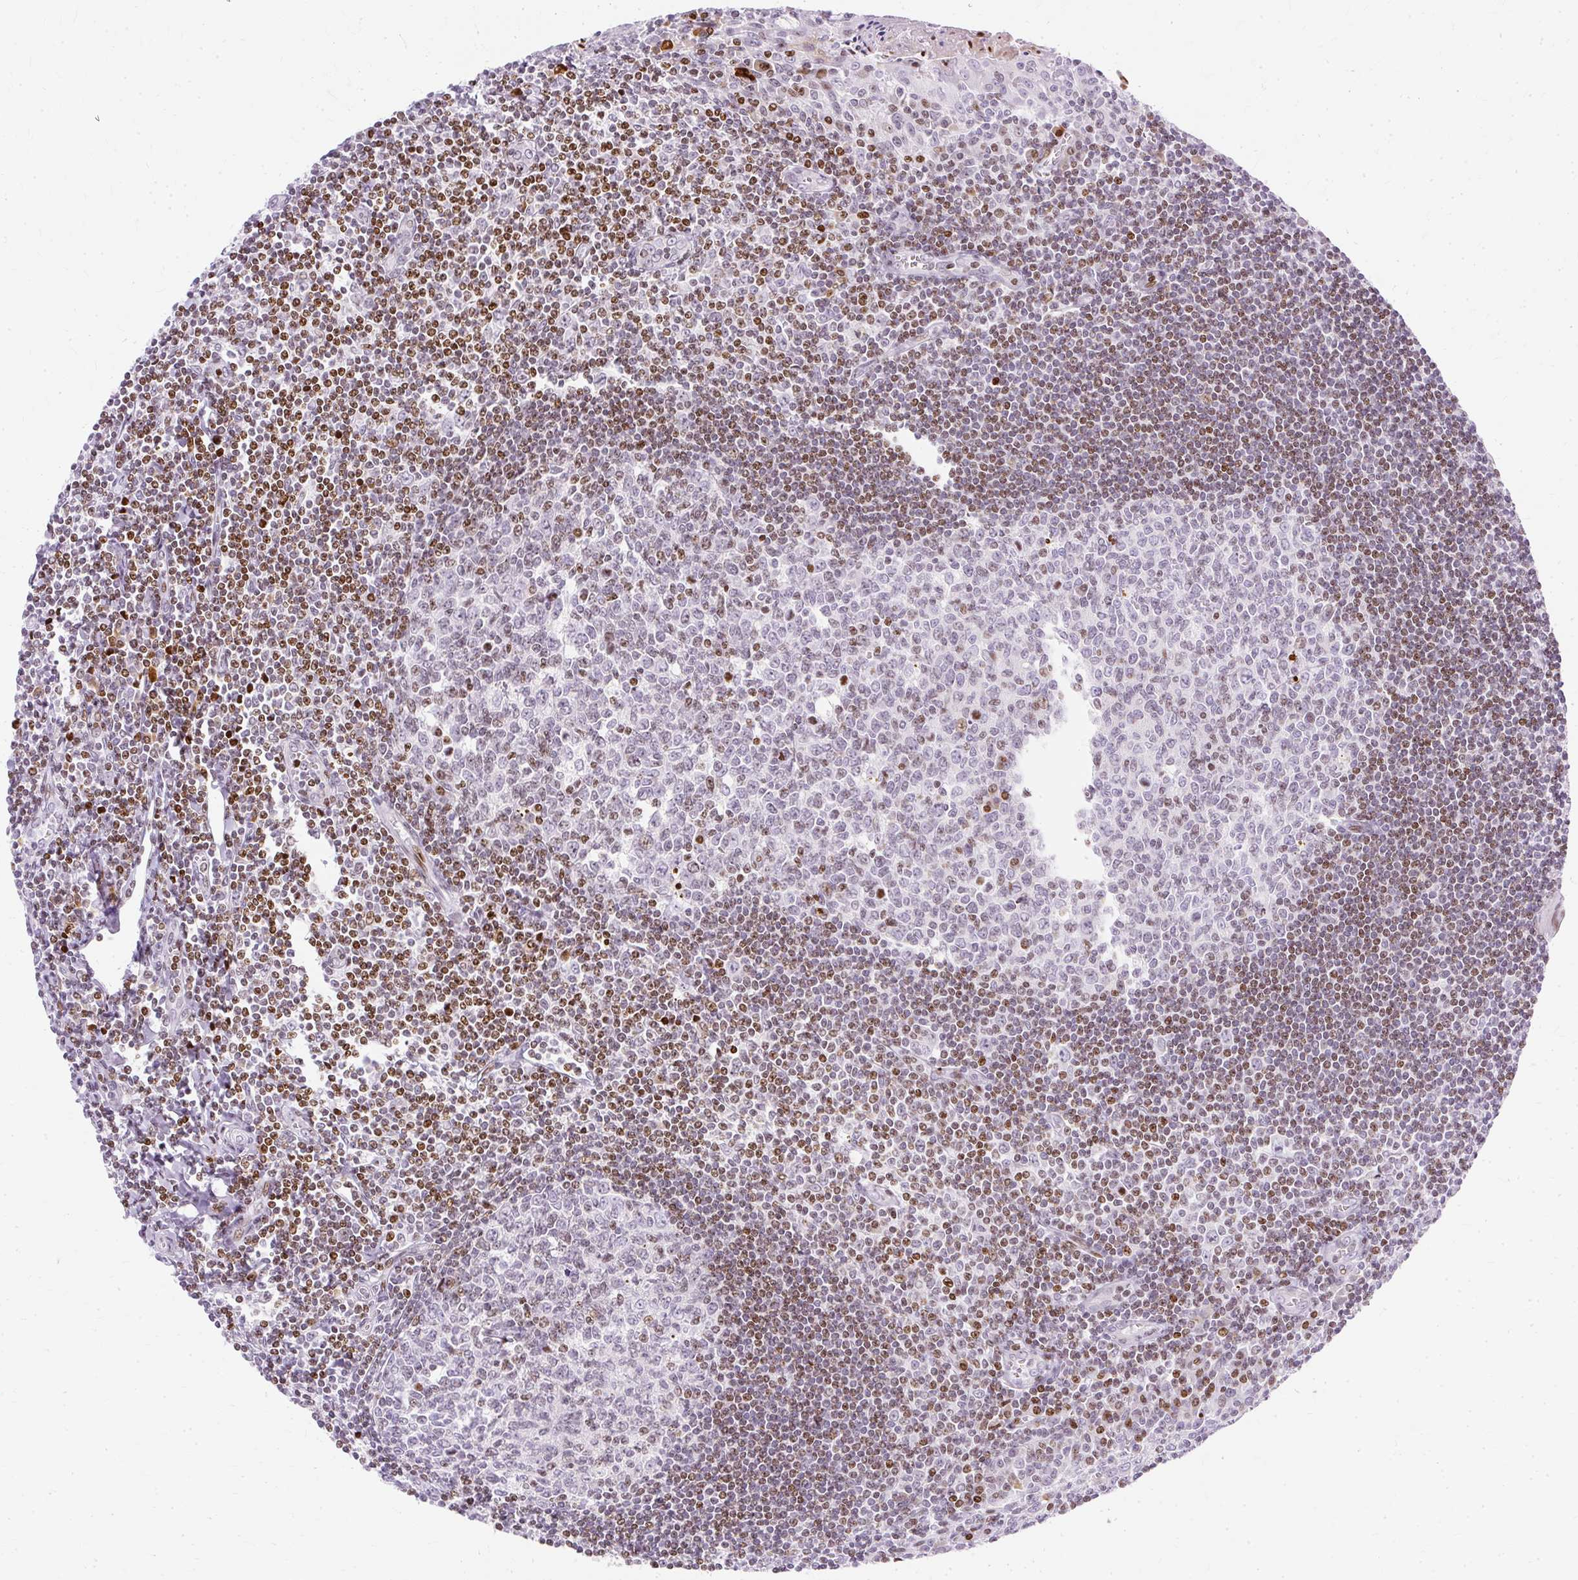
{"staining": {"intensity": "moderate", "quantity": "<25%", "location": "nuclear"}, "tissue": "tonsil", "cell_type": "Germinal center cells", "image_type": "normal", "snomed": [{"axis": "morphology", "description": "Normal tissue, NOS"}, {"axis": "topography", "description": "Tonsil"}], "caption": "Human tonsil stained with a brown dye shows moderate nuclear positive expression in approximately <25% of germinal center cells.", "gene": "TMEM177", "patient": {"sex": "male", "age": 27}}